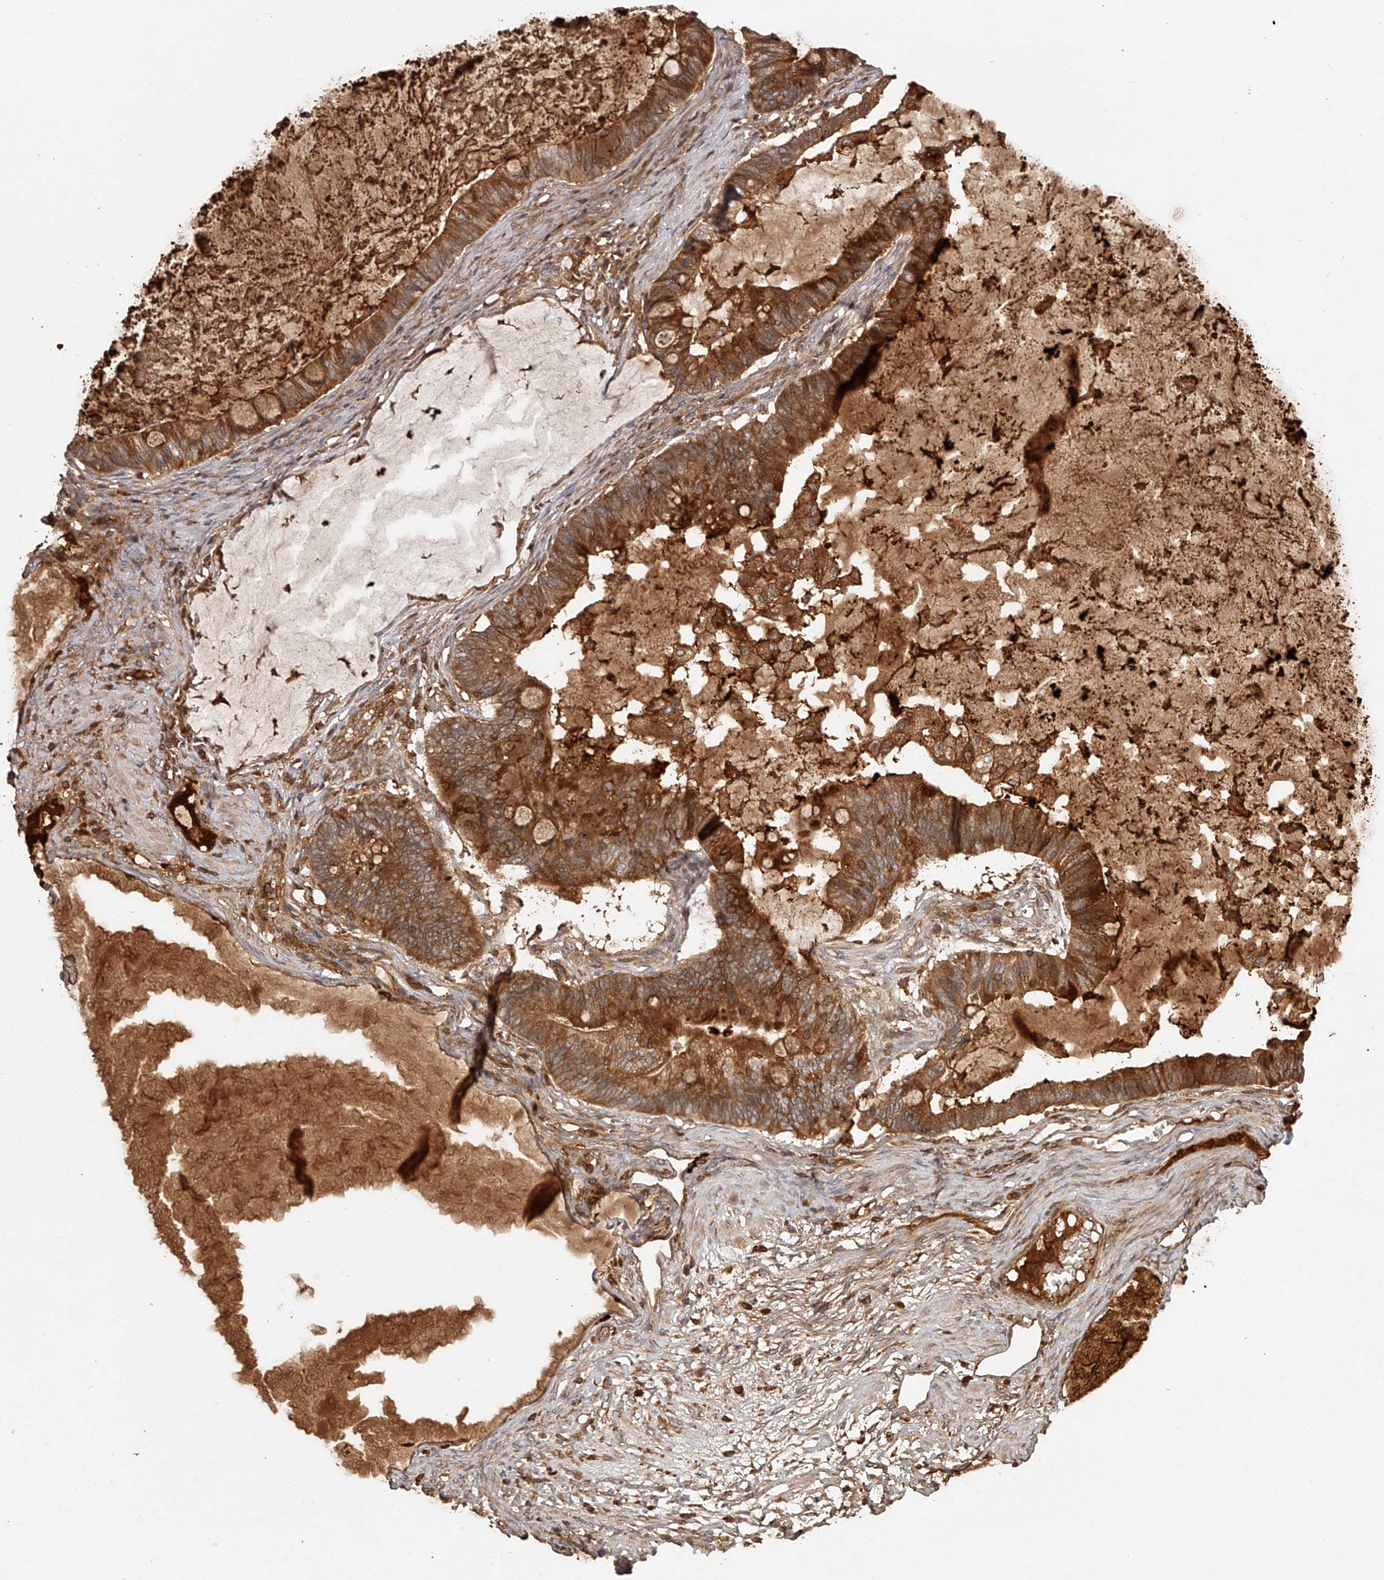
{"staining": {"intensity": "strong", "quantity": ">75%", "location": "cytoplasmic/membranous"}, "tissue": "ovarian cancer", "cell_type": "Tumor cells", "image_type": "cancer", "snomed": [{"axis": "morphology", "description": "Cystadenocarcinoma, mucinous, NOS"}, {"axis": "topography", "description": "Ovary"}], "caption": "Strong cytoplasmic/membranous positivity for a protein is seen in approximately >75% of tumor cells of ovarian cancer (mucinous cystadenocarcinoma) using IHC.", "gene": "CRYZL1", "patient": {"sex": "female", "age": 61}}